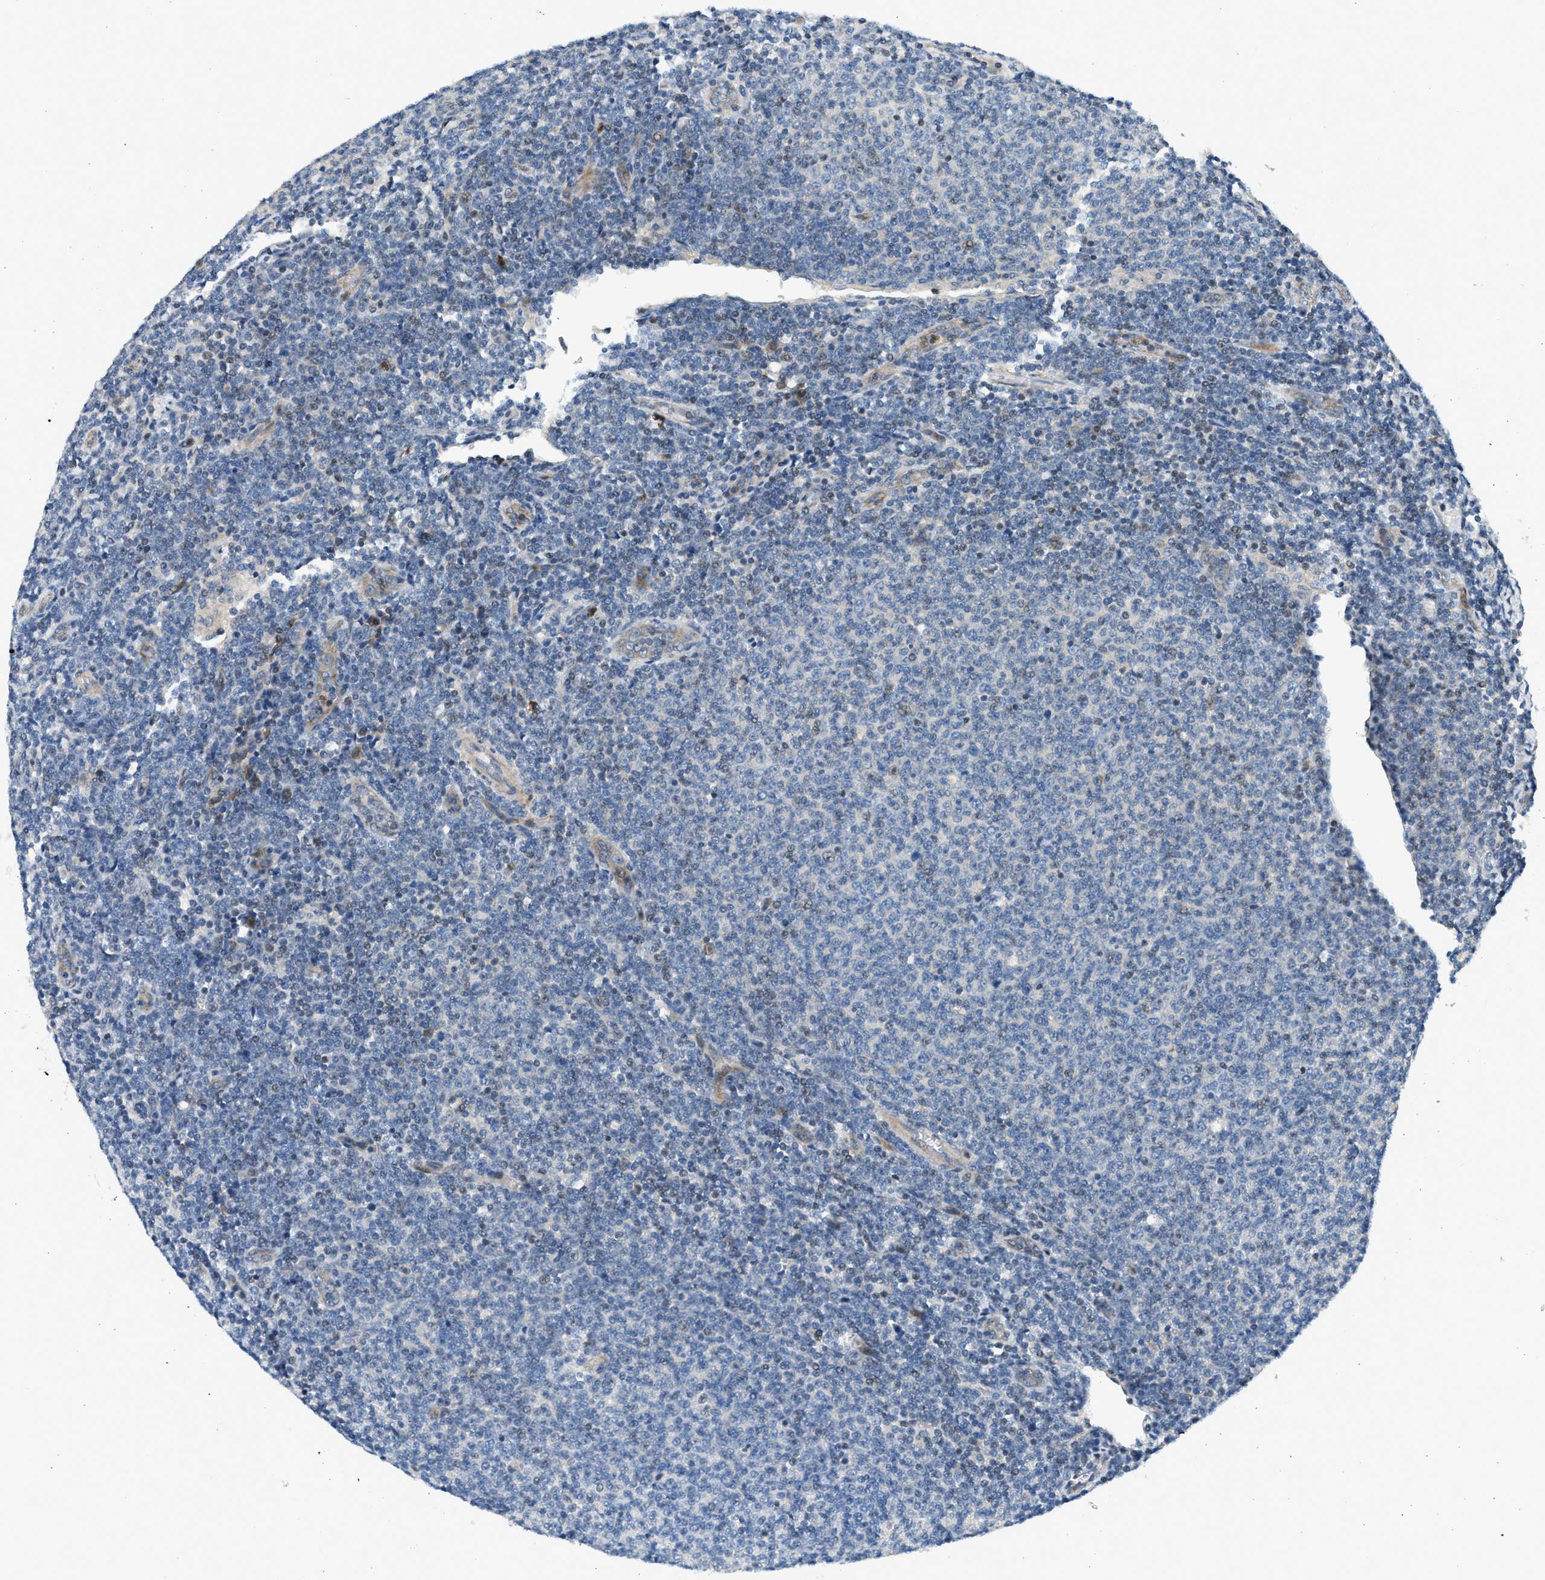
{"staining": {"intensity": "negative", "quantity": "none", "location": "none"}, "tissue": "lymphoma", "cell_type": "Tumor cells", "image_type": "cancer", "snomed": [{"axis": "morphology", "description": "Malignant lymphoma, non-Hodgkin's type, Low grade"}, {"axis": "topography", "description": "Lymph node"}], "caption": "Lymphoma was stained to show a protein in brown. There is no significant staining in tumor cells. The staining was performed using DAB to visualize the protein expression in brown, while the nuclei were stained in blue with hematoxylin (Magnification: 20x).", "gene": "NRSN2", "patient": {"sex": "male", "age": 66}}